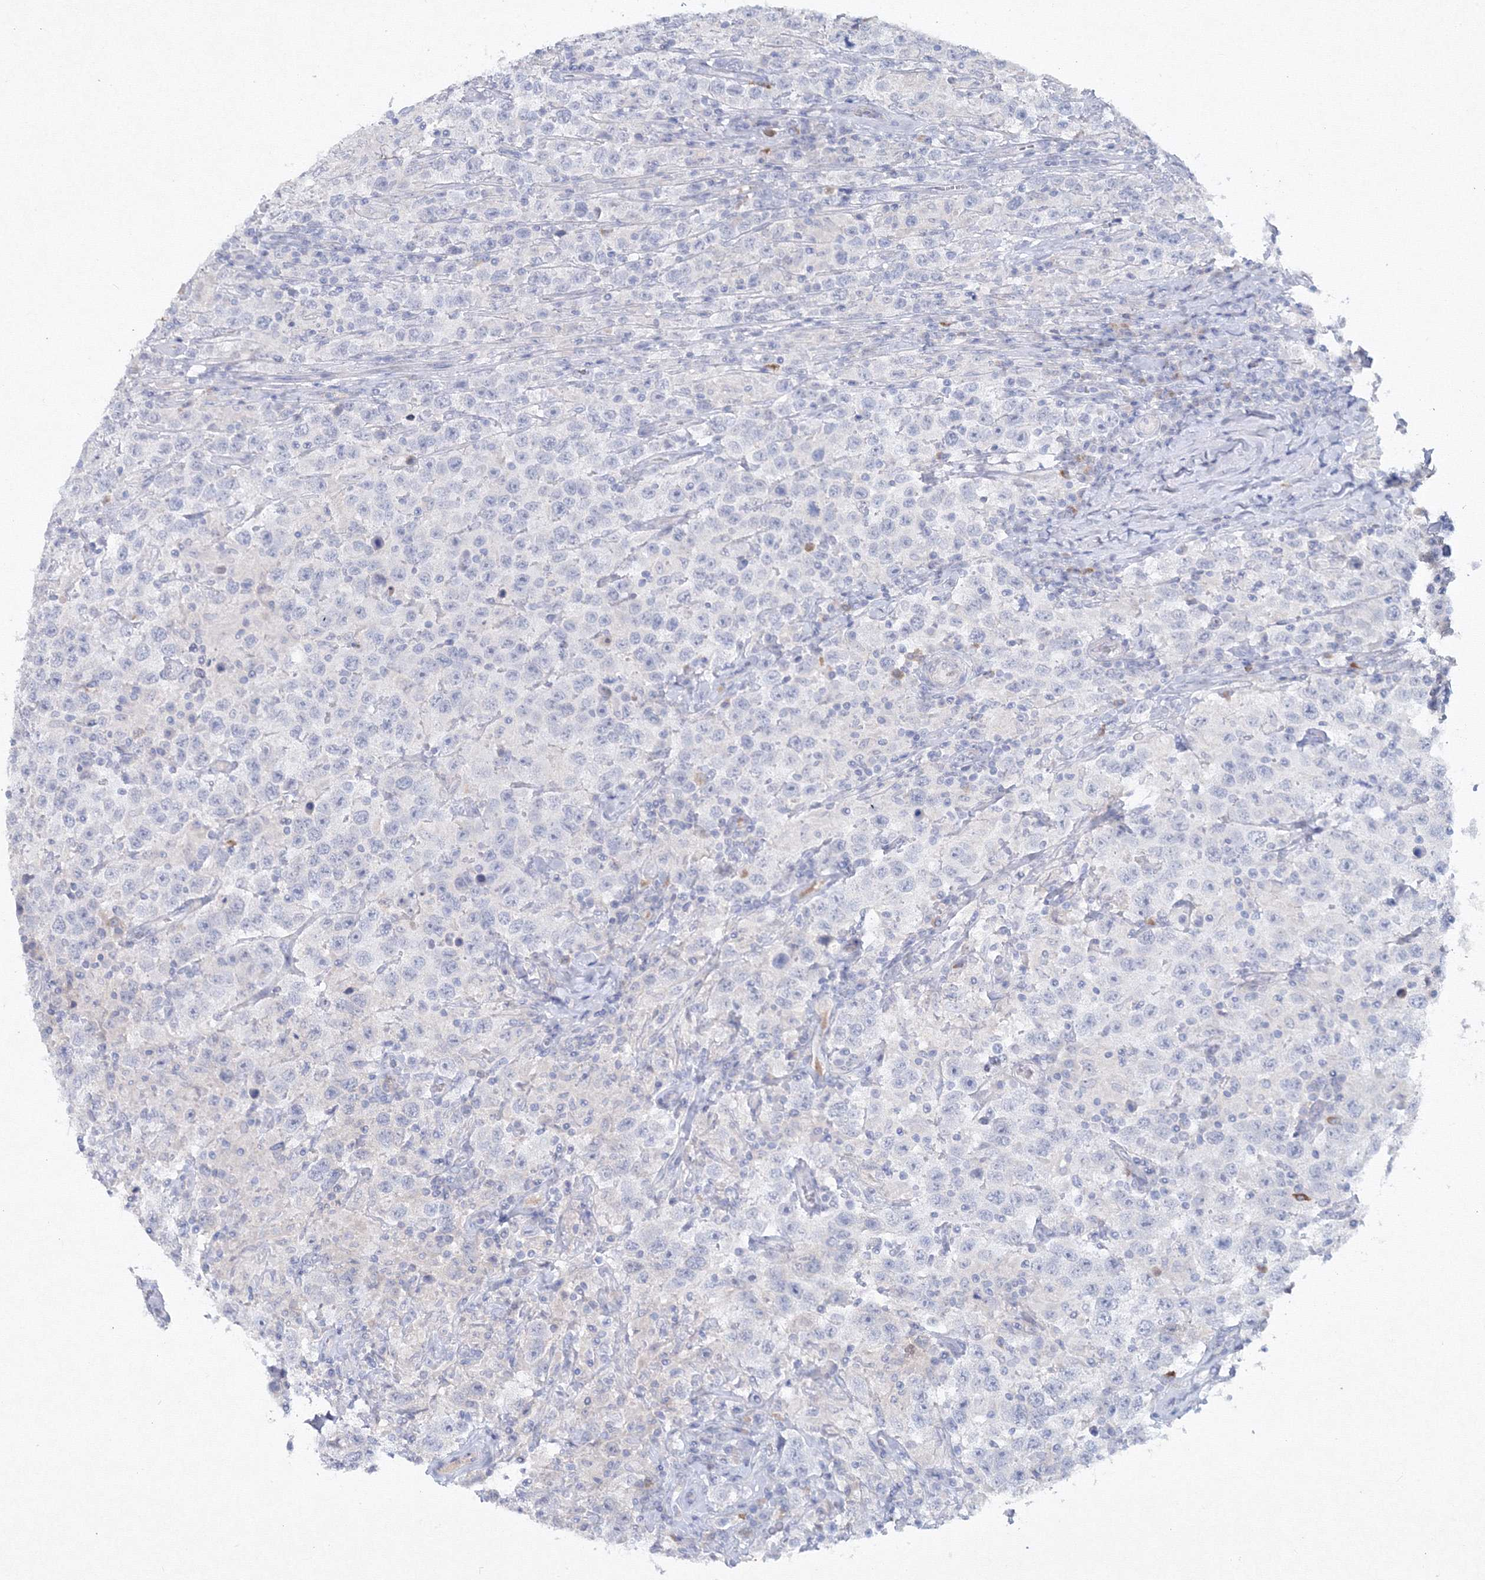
{"staining": {"intensity": "negative", "quantity": "none", "location": "none"}, "tissue": "testis cancer", "cell_type": "Tumor cells", "image_type": "cancer", "snomed": [{"axis": "morphology", "description": "Seminoma, NOS"}, {"axis": "topography", "description": "Testis"}], "caption": "An image of testis cancer (seminoma) stained for a protein displays no brown staining in tumor cells. Brightfield microscopy of immunohistochemistry (IHC) stained with DAB (brown) and hematoxylin (blue), captured at high magnification.", "gene": "GCKR", "patient": {"sex": "male", "age": 41}}